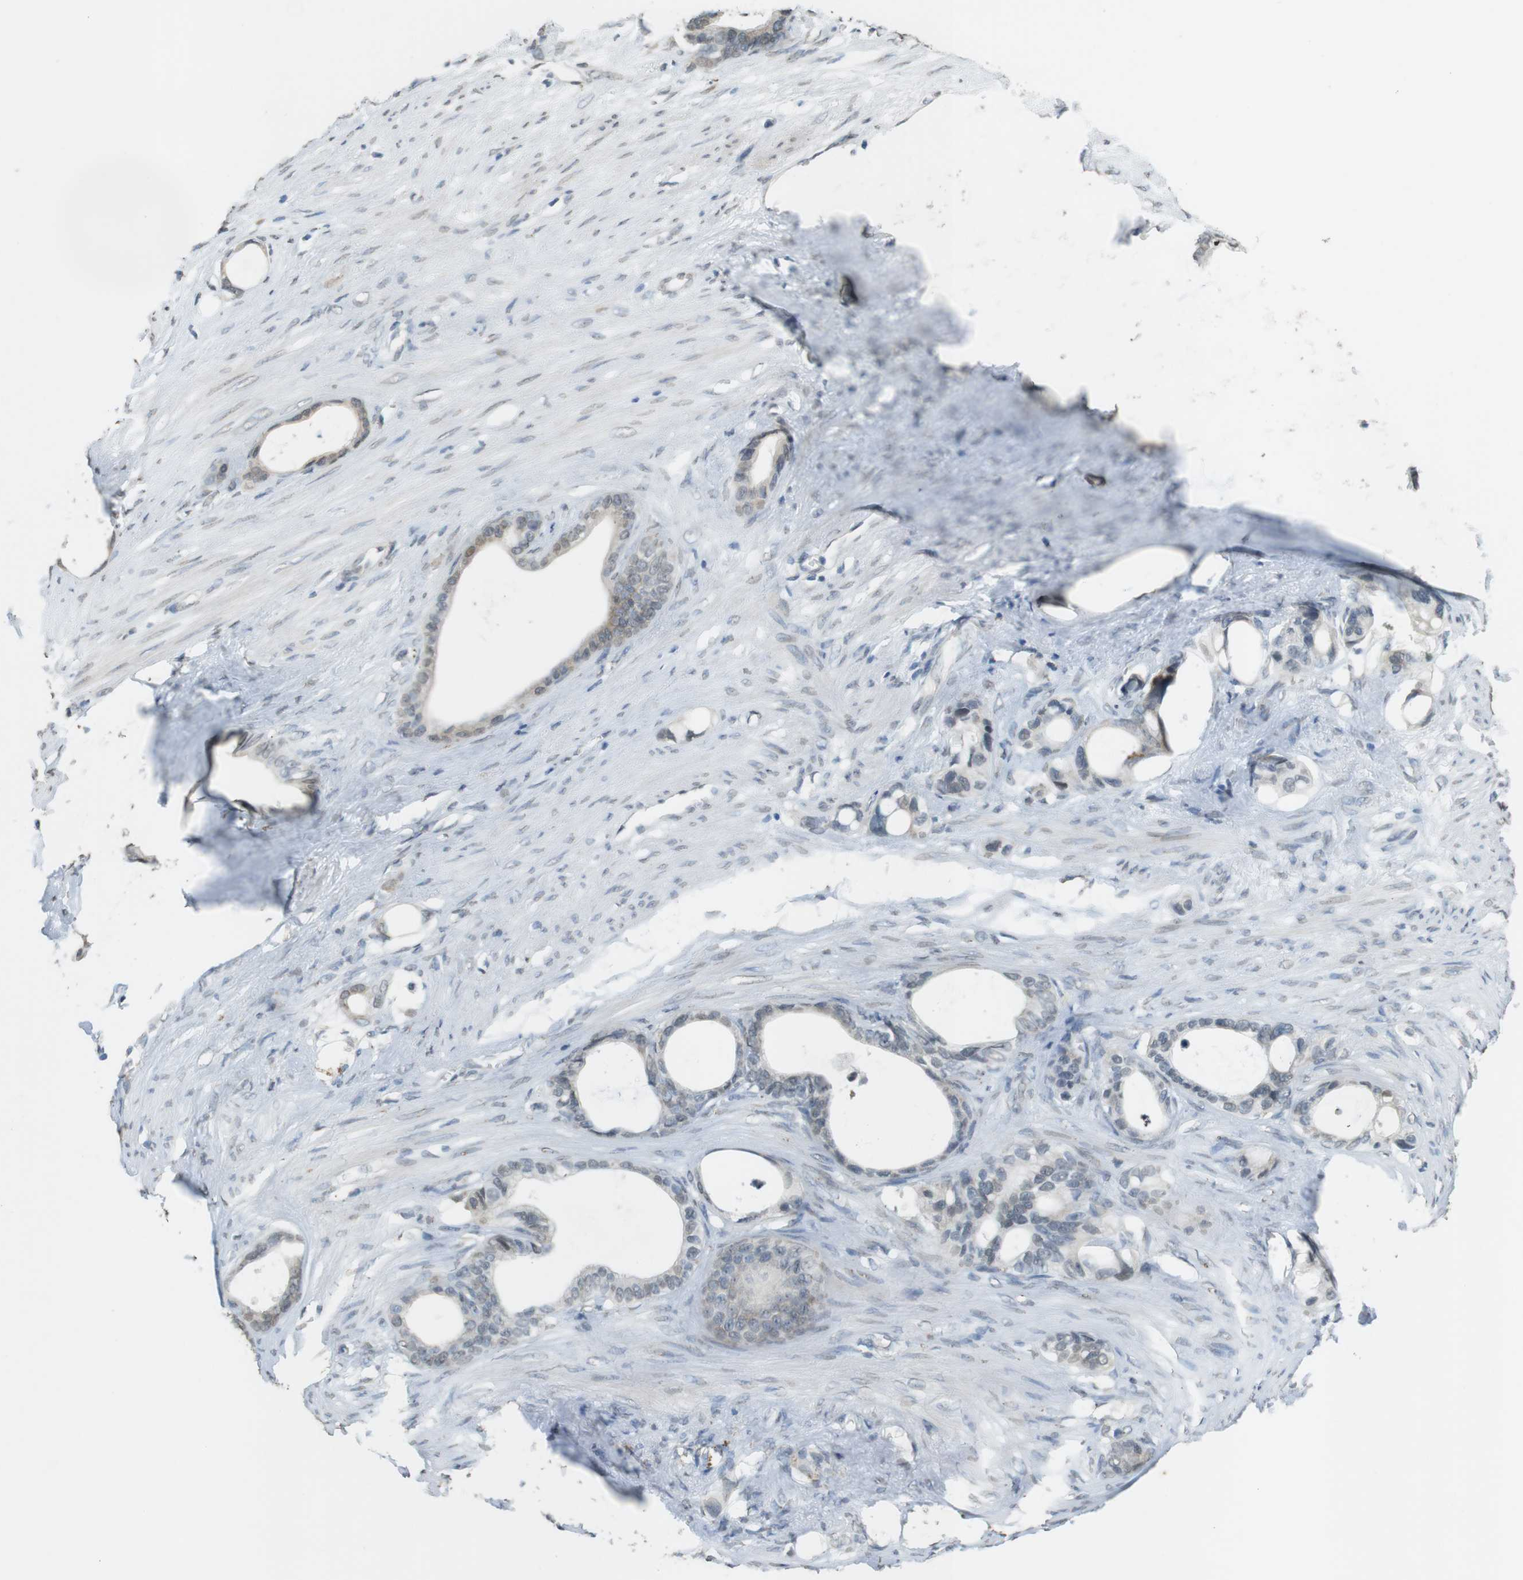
{"staining": {"intensity": "weak", "quantity": "<25%", "location": "cytoplasmic/membranous,nuclear"}, "tissue": "stomach cancer", "cell_type": "Tumor cells", "image_type": "cancer", "snomed": [{"axis": "morphology", "description": "Adenocarcinoma, NOS"}, {"axis": "topography", "description": "Stomach"}], "caption": "Stomach cancer (adenocarcinoma) stained for a protein using IHC shows no positivity tumor cells.", "gene": "FZD10", "patient": {"sex": "female", "age": 75}}